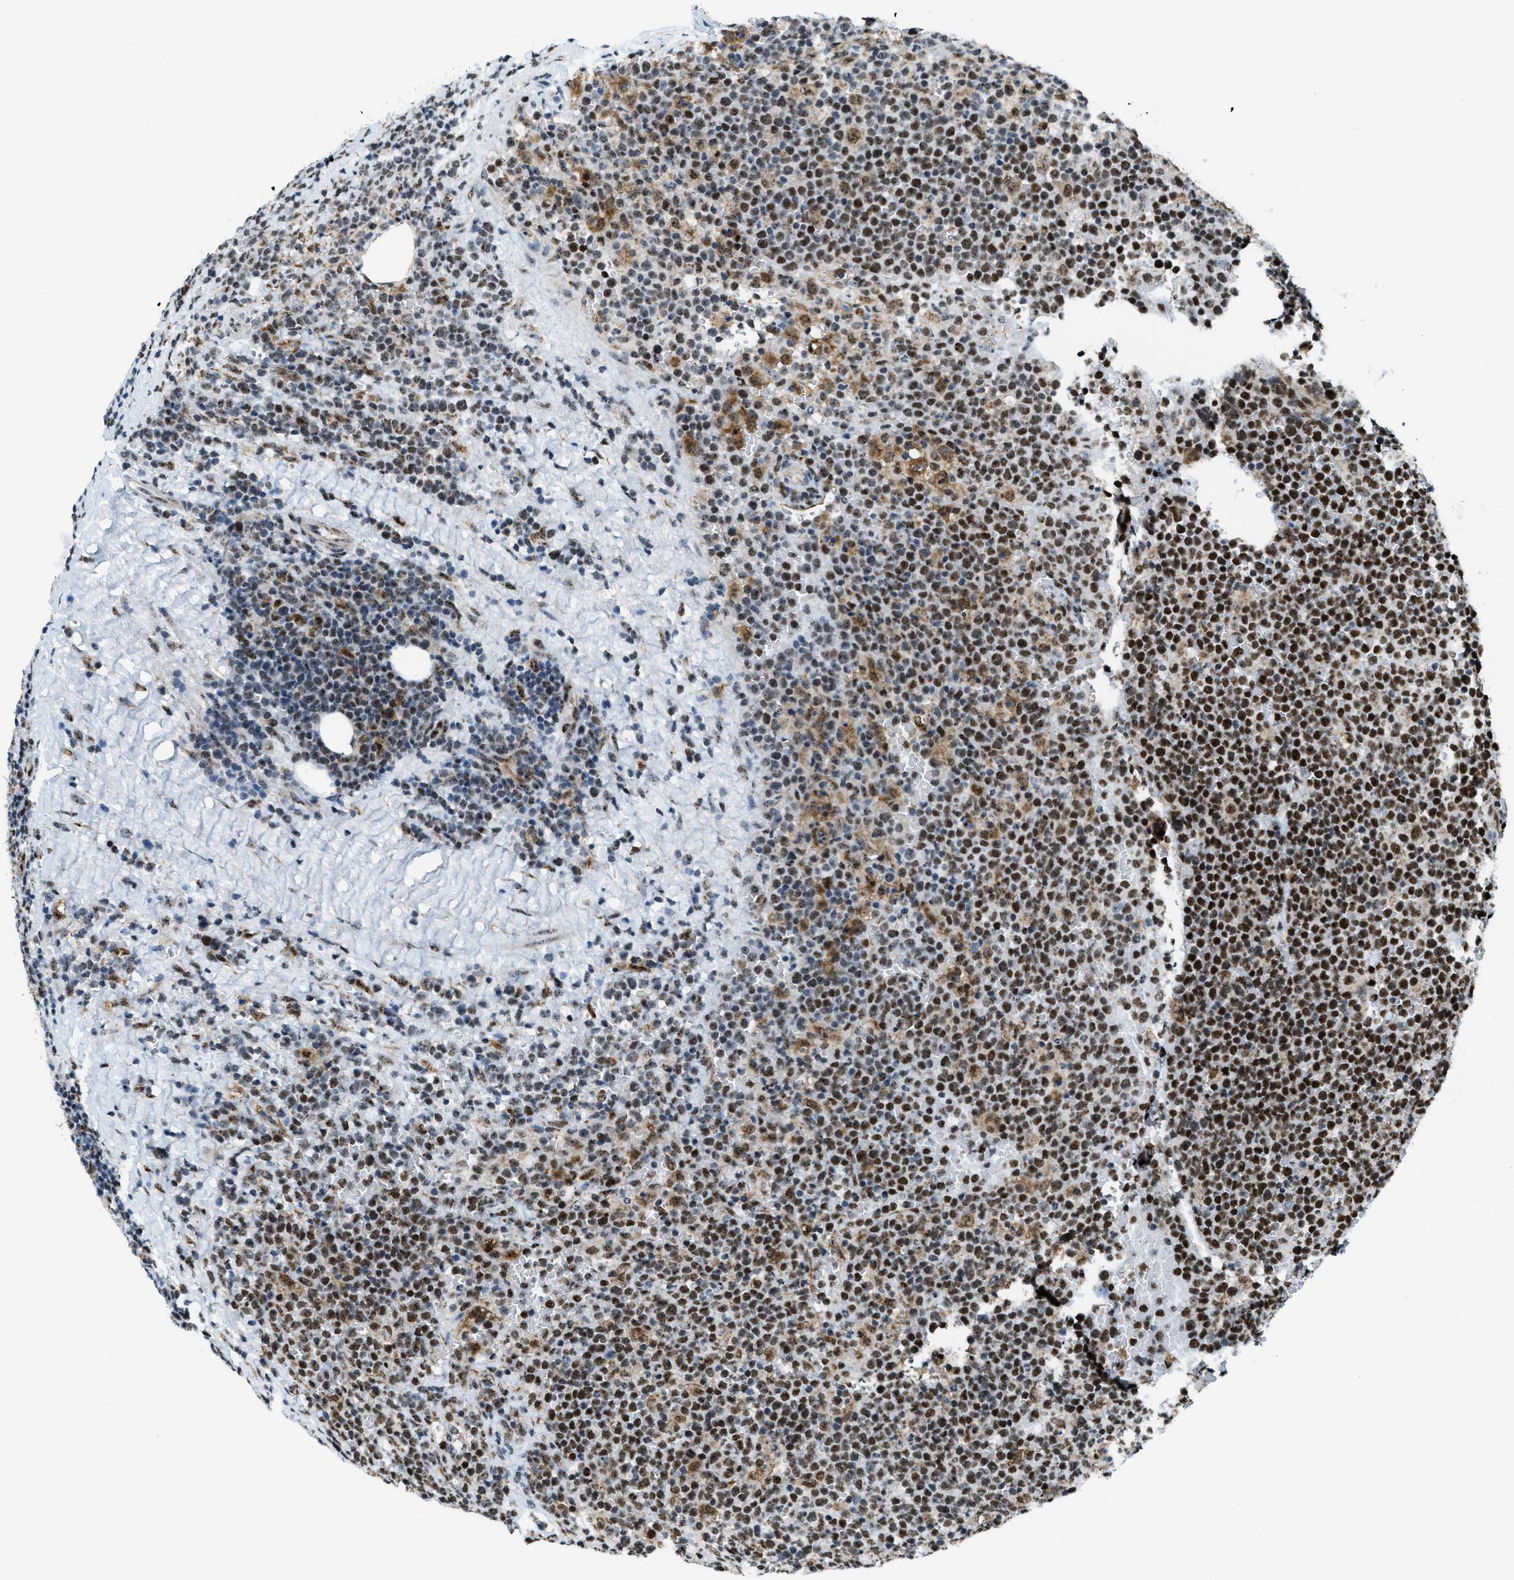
{"staining": {"intensity": "strong", "quantity": ">75%", "location": "cytoplasmic/membranous,nuclear"}, "tissue": "lymphoma", "cell_type": "Tumor cells", "image_type": "cancer", "snomed": [{"axis": "morphology", "description": "Malignant lymphoma, non-Hodgkin's type, High grade"}, {"axis": "topography", "description": "Lymph node"}], "caption": "The image reveals a brown stain indicating the presence of a protein in the cytoplasmic/membranous and nuclear of tumor cells in malignant lymphoma, non-Hodgkin's type (high-grade). The staining is performed using DAB (3,3'-diaminobenzidine) brown chromogen to label protein expression. The nuclei are counter-stained blue using hematoxylin.", "gene": "SP100", "patient": {"sex": "male", "age": 61}}